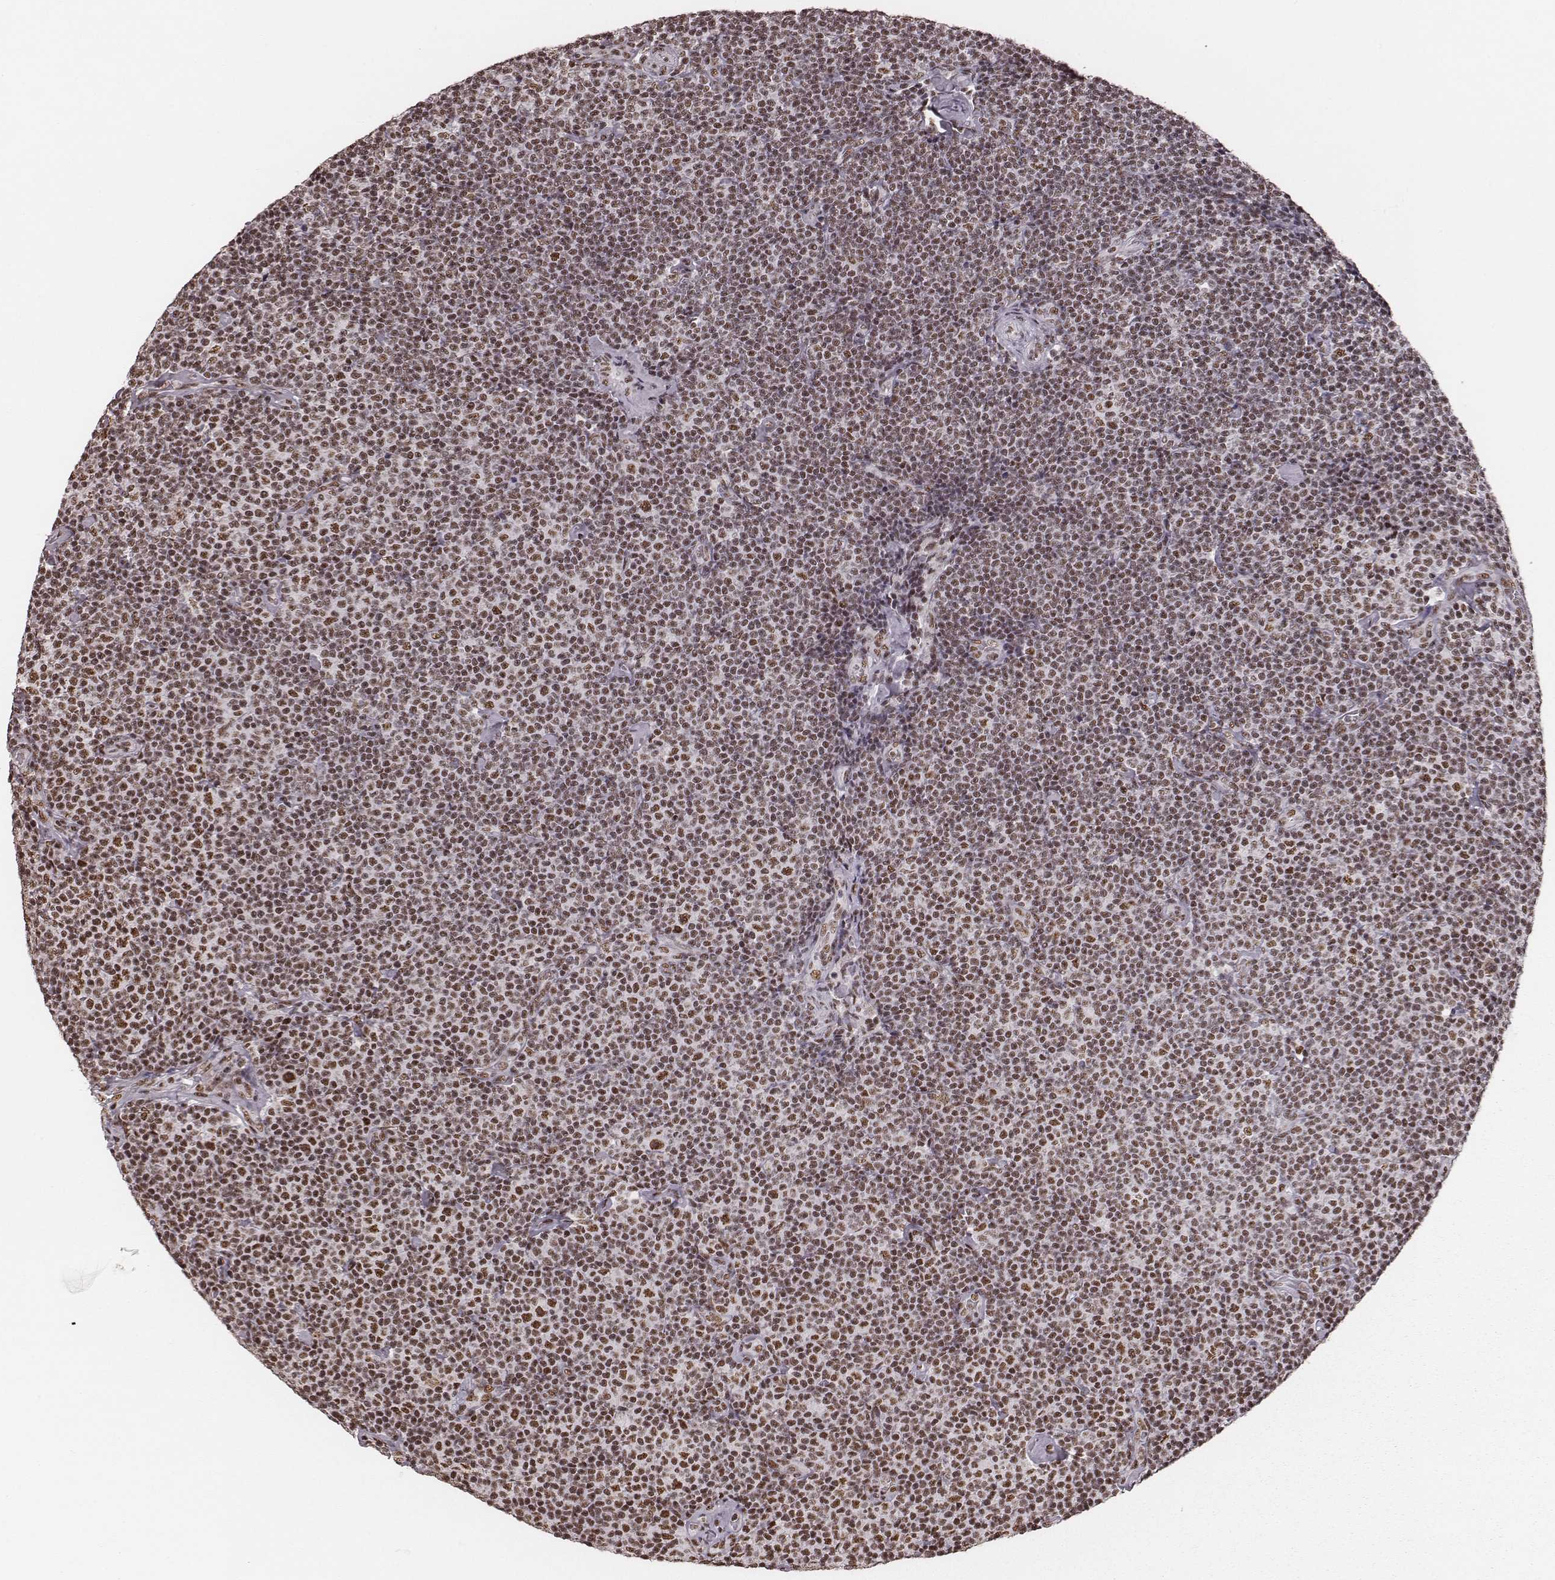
{"staining": {"intensity": "moderate", "quantity": ">75%", "location": "nuclear"}, "tissue": "lymphoma", "cell_type": "Tumor cells", "image_type": "cancer", "snomed": [{"axis": "morphology", "description": "Malignant lymphoma, non-Hodgkin's type, Low grade"}, {"axis": "topography", "description": "Lymph node"}], "caption": "Immunohistochemical staining of low-grade malignant lymphoma, non-Hodgkin's type exhibits medium levels of moderate nuclear protein positivity in about >75% of tumor cells.", "gene": "LUC7L", "patient": {"sex": "male", "age": 81}}